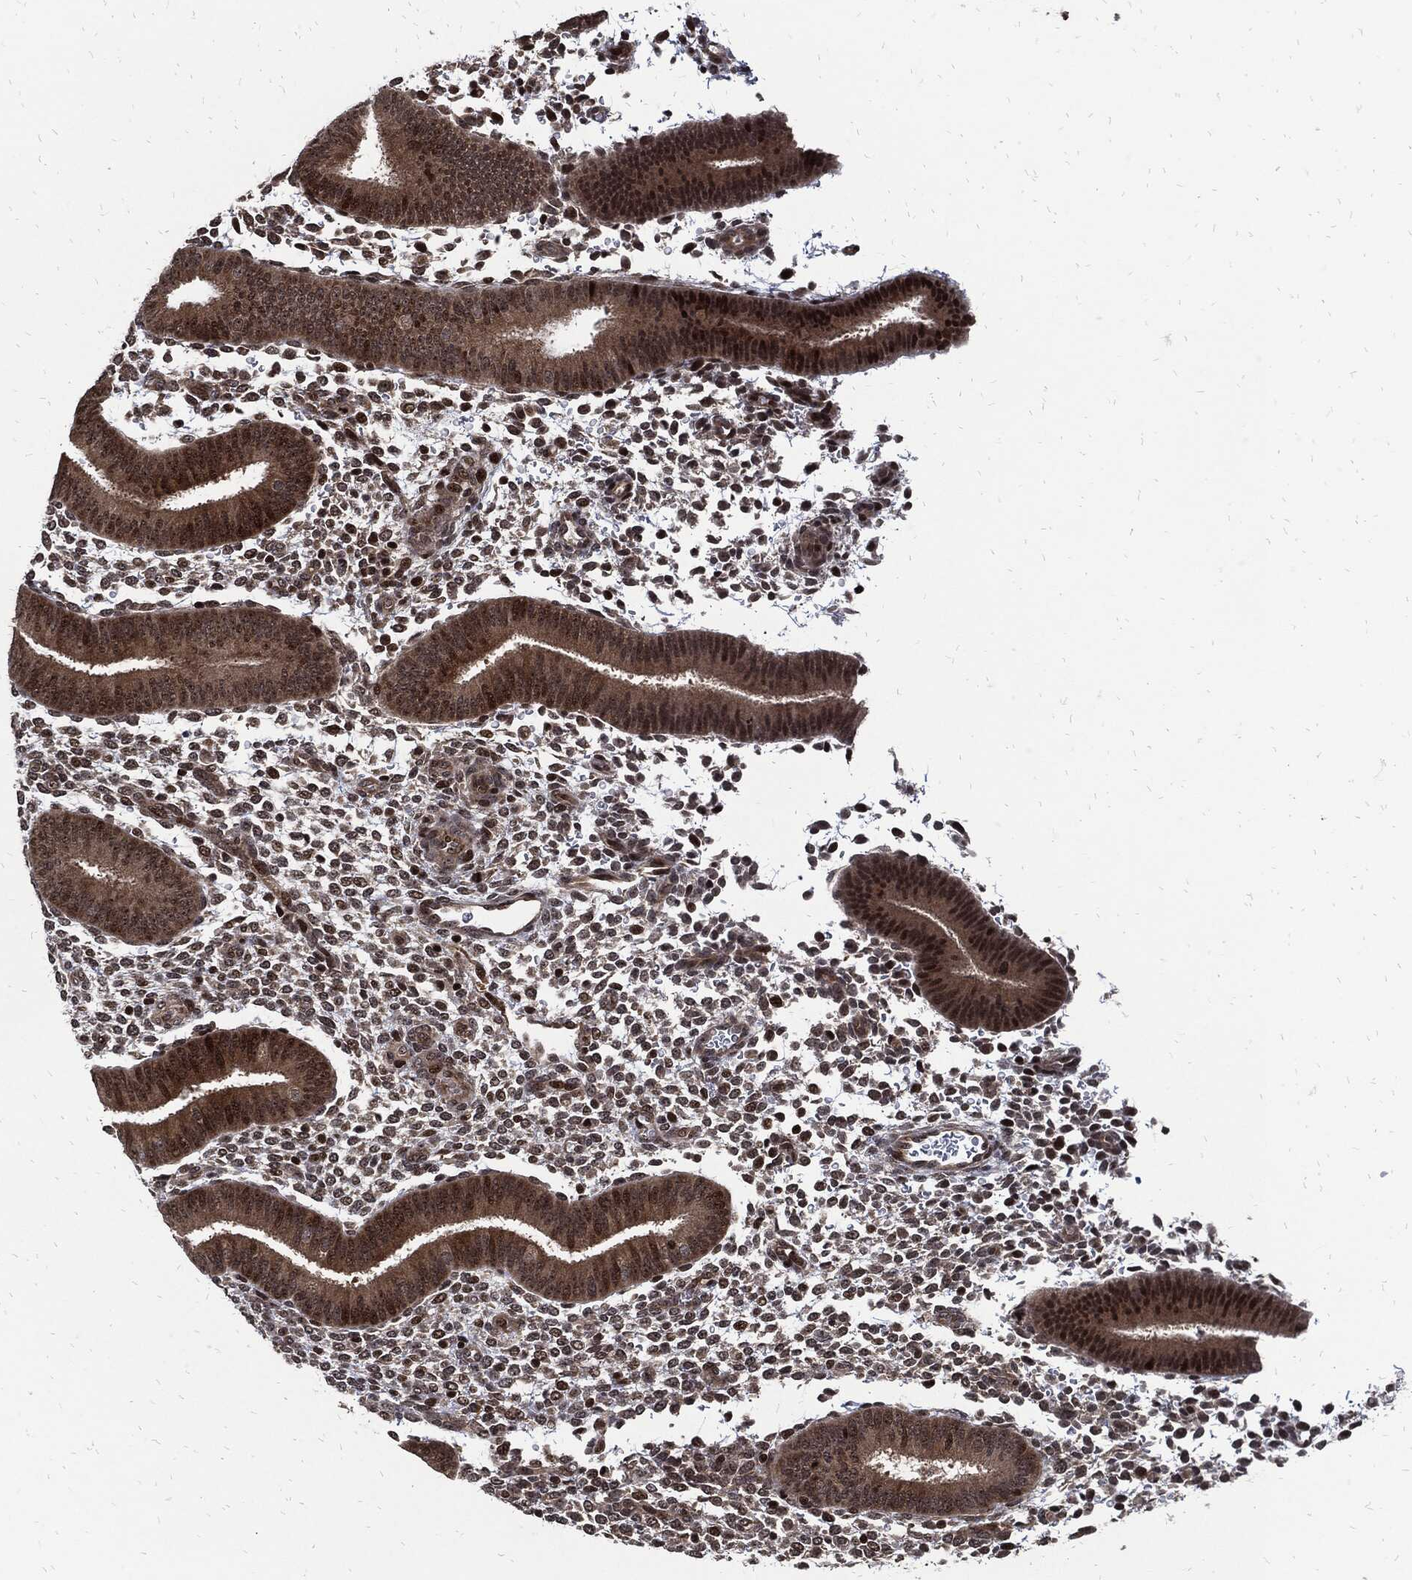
{"staining": {"intensity": "negative", "quantity": "none", "location": "none"}, "tissue": "endometrium", "cell_type": "Cells in endometrial stroma", "image_type": "normal", "snomed": [{"axis": "morphology", "description": "Normal tissue, NOS"}, {"axis": "topography", "description": "Endometrium"}], "caption": "Image shows no significant protein positivity in cells in endometrial stroma of normal endometrium.", "gene": "ZNF775", "patient": {"sex": "female", "age": 39}}